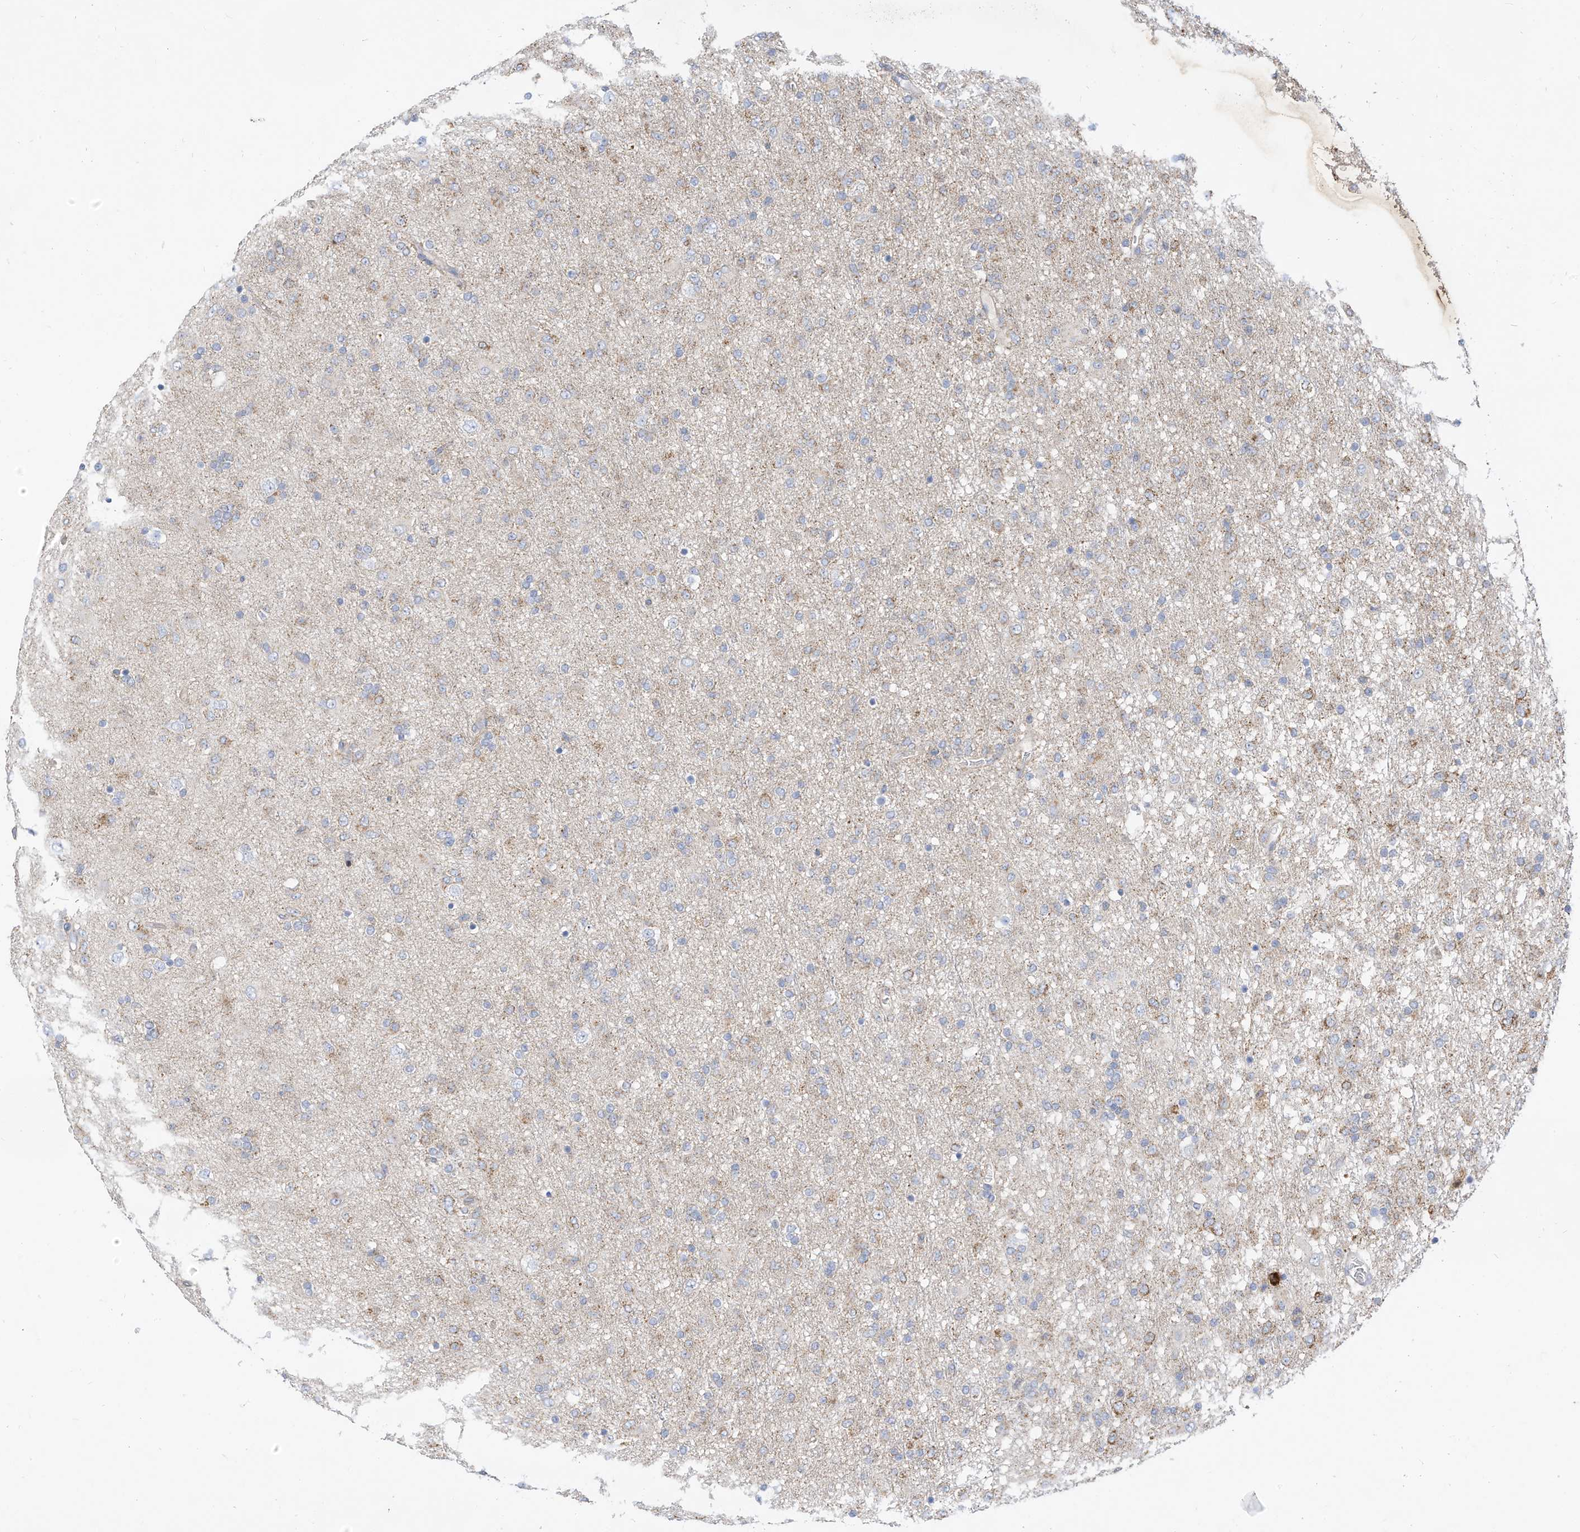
{"staining": {"intensity": "moderate", "quantity": "<25%", "location": "cytoplasmic/membranous"}, "tissue": "glioma", "cell_type": "Tumor cells", "image_type": "cancer", "snomed": [{"axis": "morphology", "description": "Glioma, malignant, Low grade"}, {"axis": "topography", "description": "Brain"}], "caption": "Glioma was stained to show a protein in brown. There is low levels of moderate cytoplasmic/membranous staining in approximately <25% of tumor cells. (DAB (3,3'-diaminobenzidine) = brown stain, brightfield microscopy at high magnification).", "gene": "RHOH", "patient": {"sex": "male", "age": 65}}